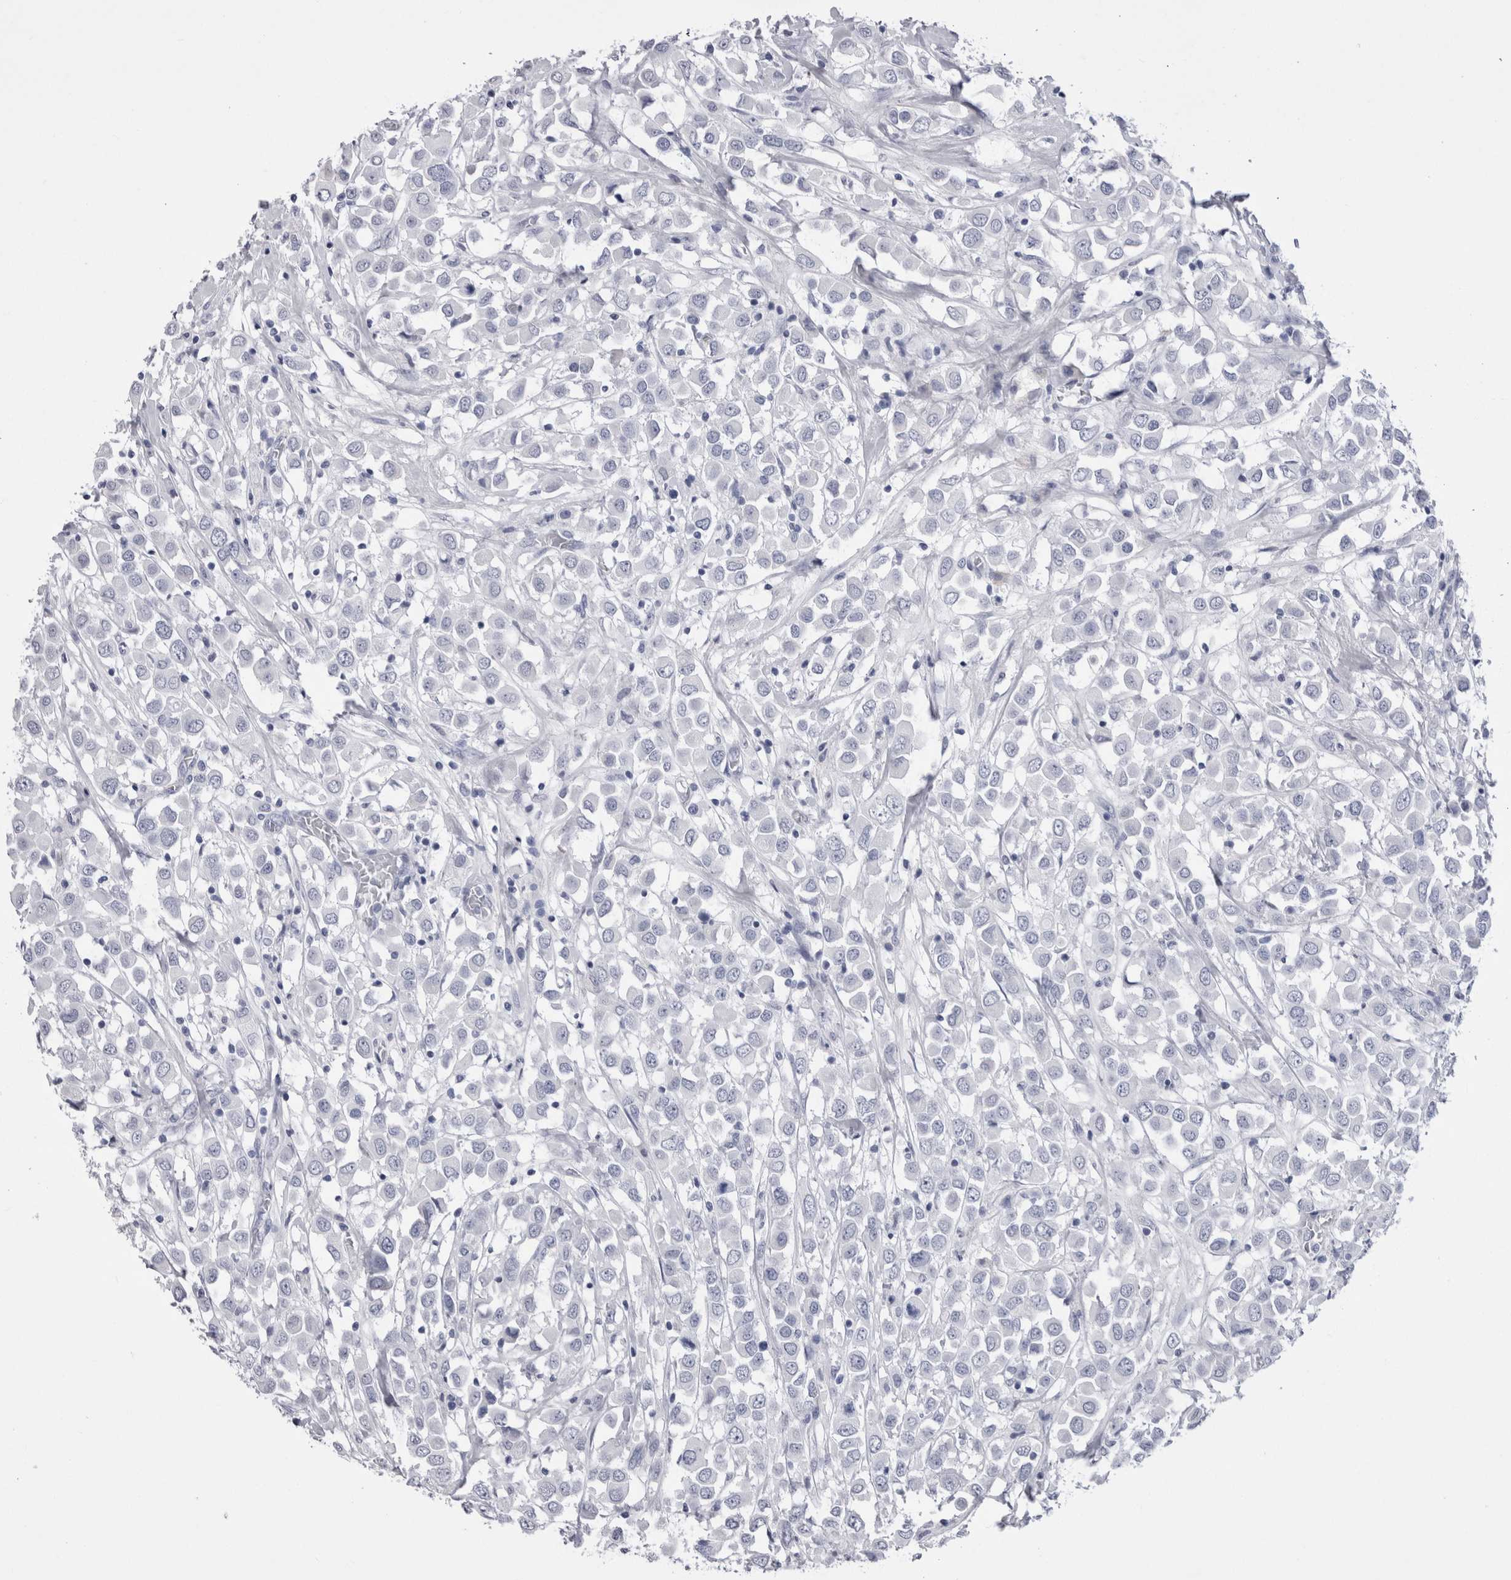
{"staining": {"intensity": "negative", "quantity": "none", "location": "none"}, "tissue": "breast cancer", "cell_type": "Tumor cells", "image_type": "cancer", "snomed": [{"axis": "morphology", "description": "Duct carcinoma"}, {"axis": "topography", "description": "Breast"}], "caption": "This is an immunohistochemistry image of breast cancer. There is no positivity in tumor cells.", "gene": "CDHR5", "patient": {"sex": "female", "age": 61}}